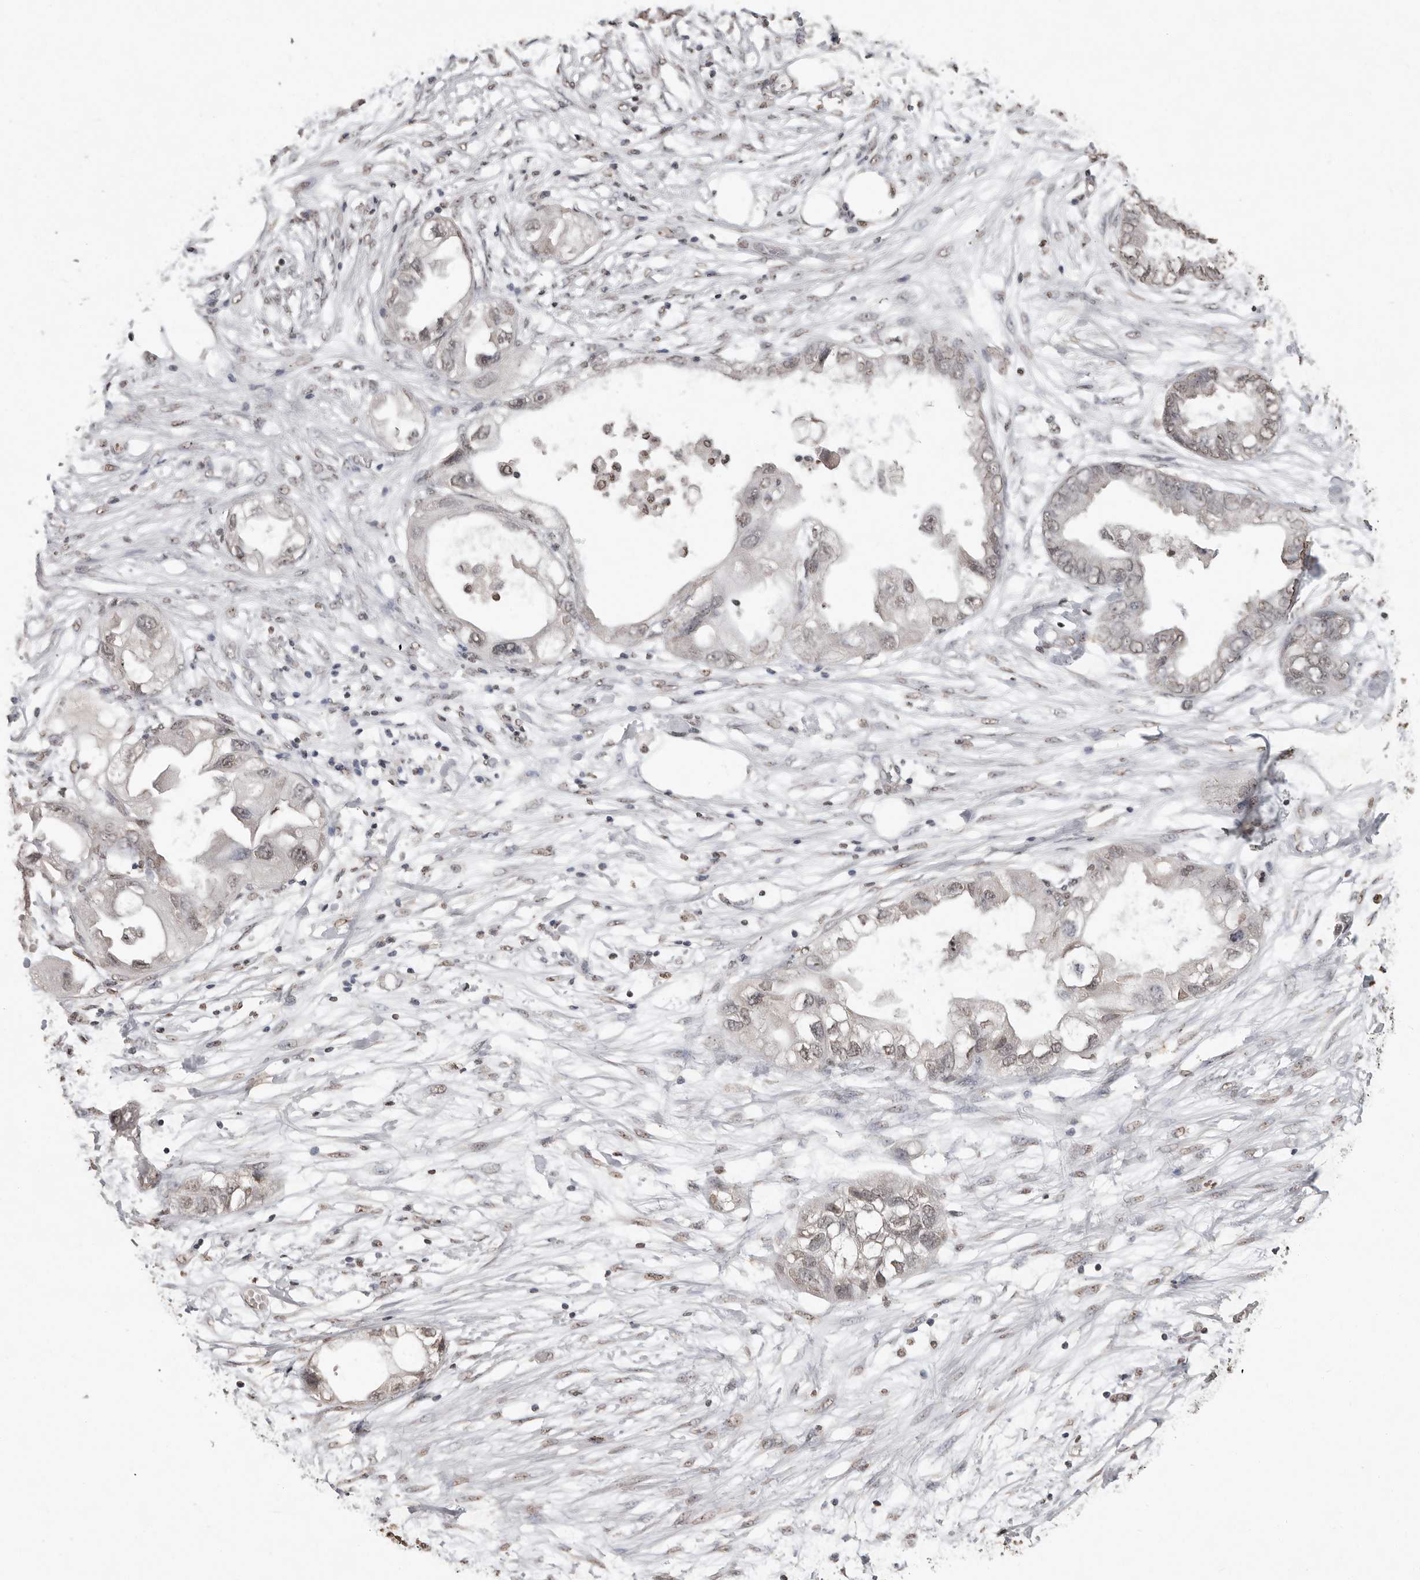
{"staining": {"intensity": "weak", "quantity": "<25%", "location": "nuclear"}, "tissue": "endometrial cancer", "cell_type": "Tumor cells", "image_type": "cancer", "snomed": [{"axis": "morphology", "description": "Adenocarcinoma, NOS"}, {"axis": "morphology", "description": "Adenocarcinoma, metastatic, NOS"}, {"axis": "topography", "description": "Adipose tissue"}, {"axis": "topography", "description": "Endometrium"}], "caption": "Tumor cells show no significant positivity in endometrial cancer.", "gene": "WDR45", "patient": {"sex": "female", "age": 67}}